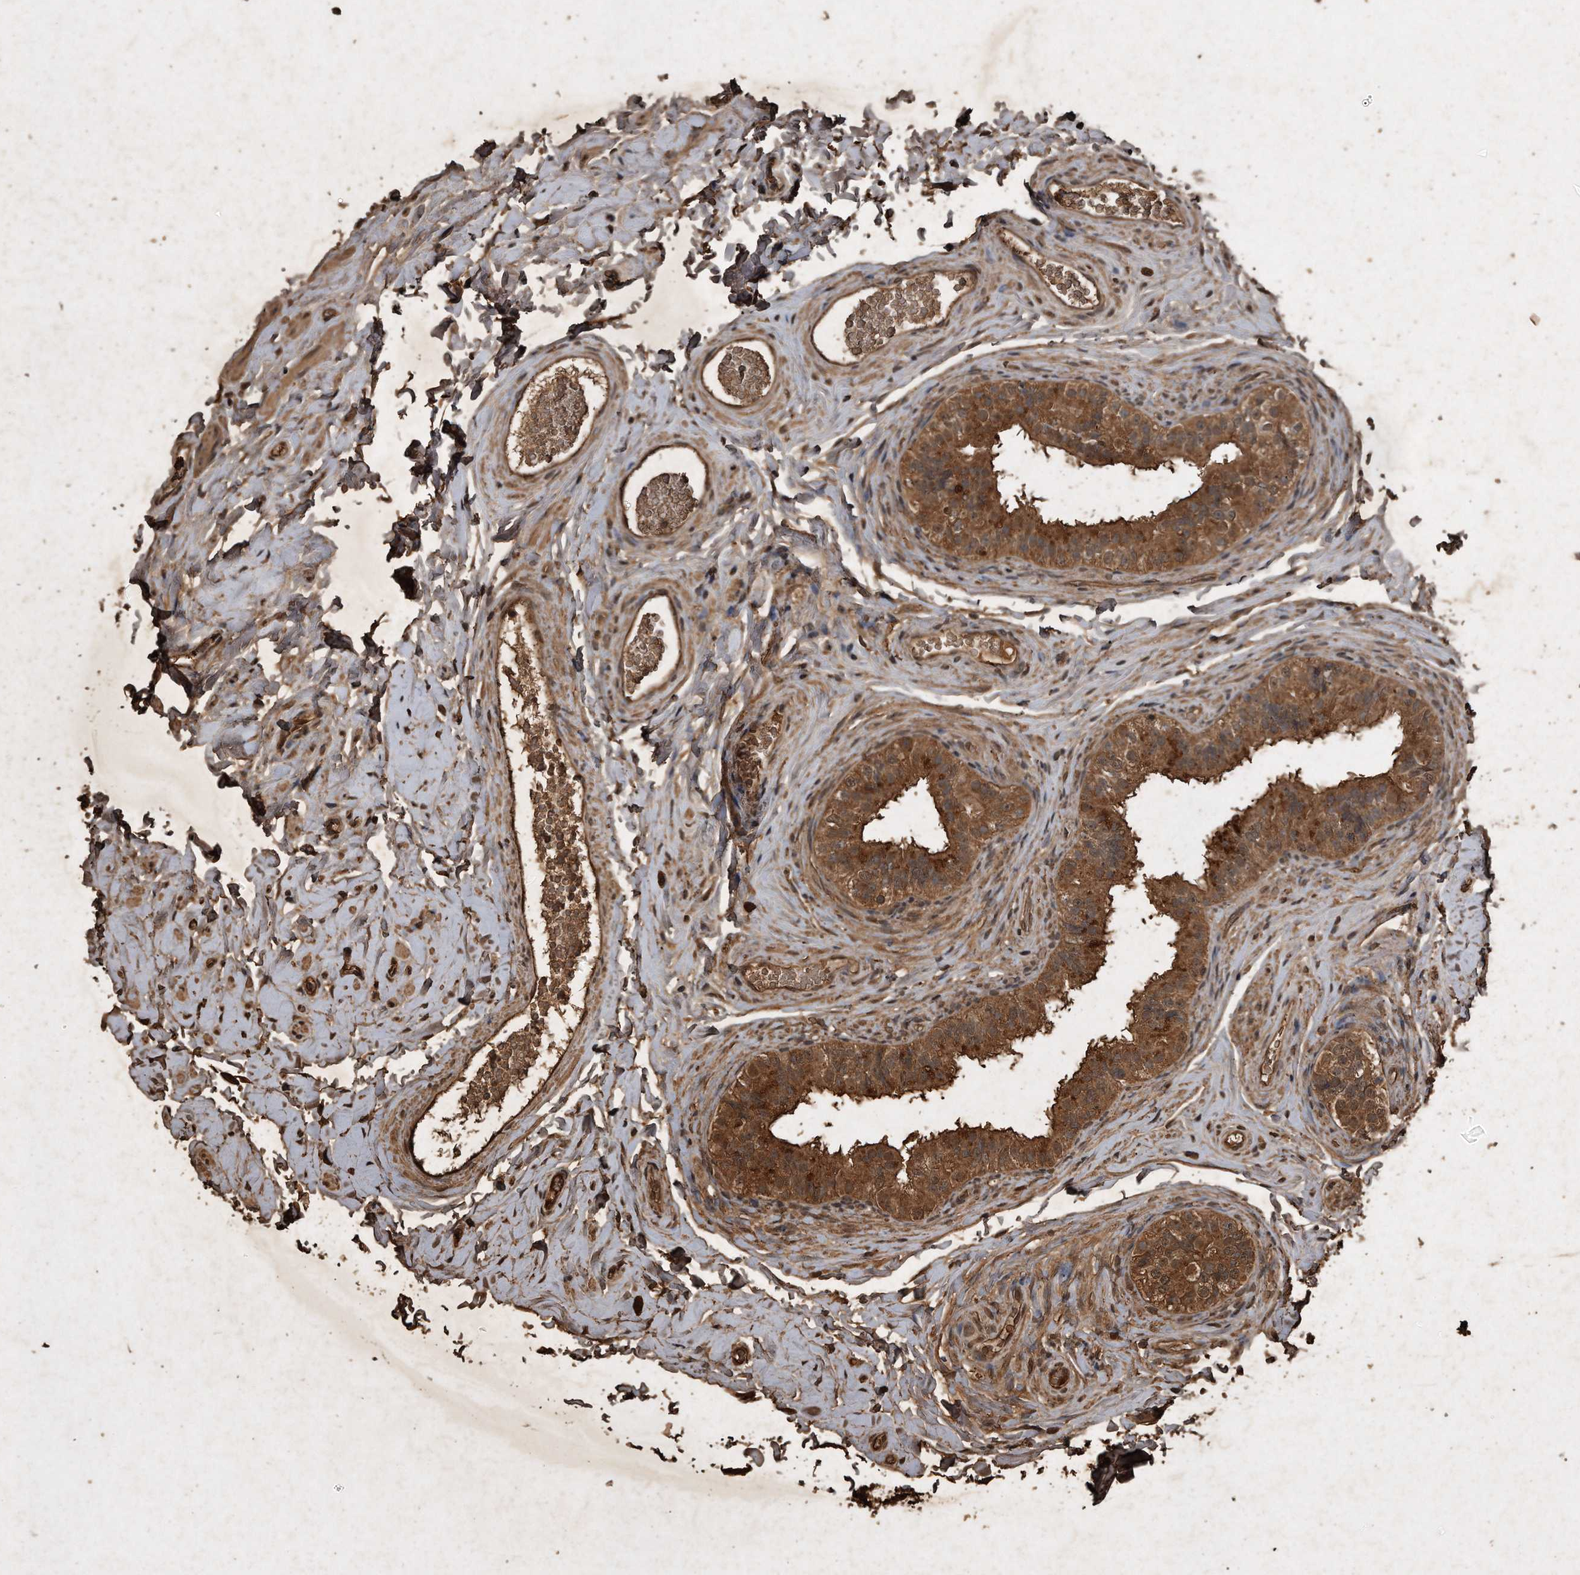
{"staining": {"intensity": "moderate", "quantity": ">75%", "location": "cytoplasmic/membranous"}, "tissue": "epididymis", "cell_type": "Glandular cells", "image_type": "normal", "snomed": [{"axis": "morphology", "description": "Normal tissue, NOS"}, {"axis": "topography", "description": "Epididymis"}], "caption": "A brown stain labels moderate cytoplasmic/membranous staining of a protein in glandular cells of benign human epididymis.", "gene": "CFLAR", "patient": {"sex": "male", "age": 49}}